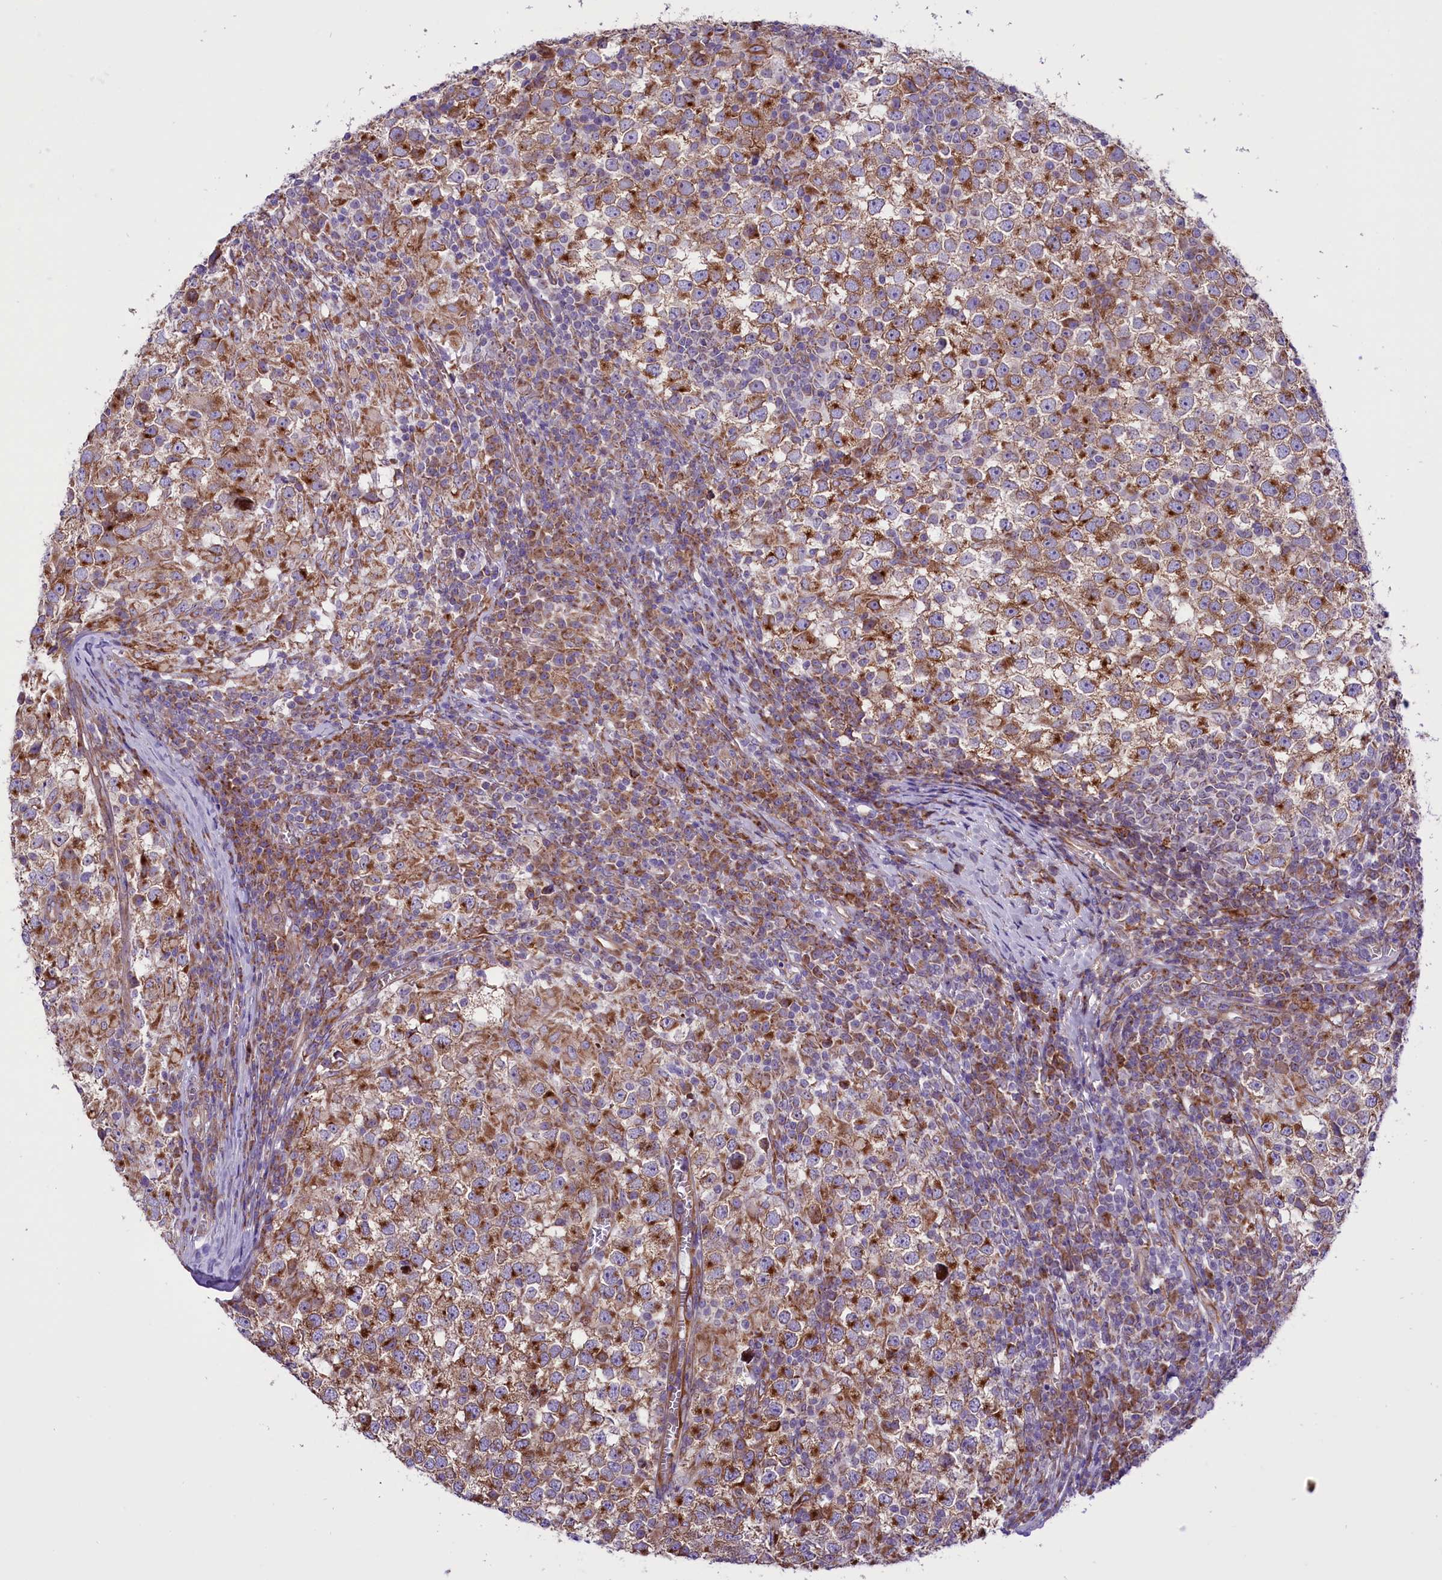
{"staining": {"intensity": "strong", "quantity": ">75%", "location": "cytoplasmic/membranous"}, "tissue": "testis cancer", "cell_type": "Tumor cells", "image_type": "cancer", "snomed": [{"axis": "morphology", "description": "Seminoma, NOS"}, {"axis": "topography", "description": "Testis"}], "caption": "About >75% of tumor cells in human testis seminoma demonstrate strong cytoplasmic/membranous protein expression as visualized by brown immunohistochemical staining.", "gene": "PTPRU", "patient": {"sex": "male", "age": 65}}